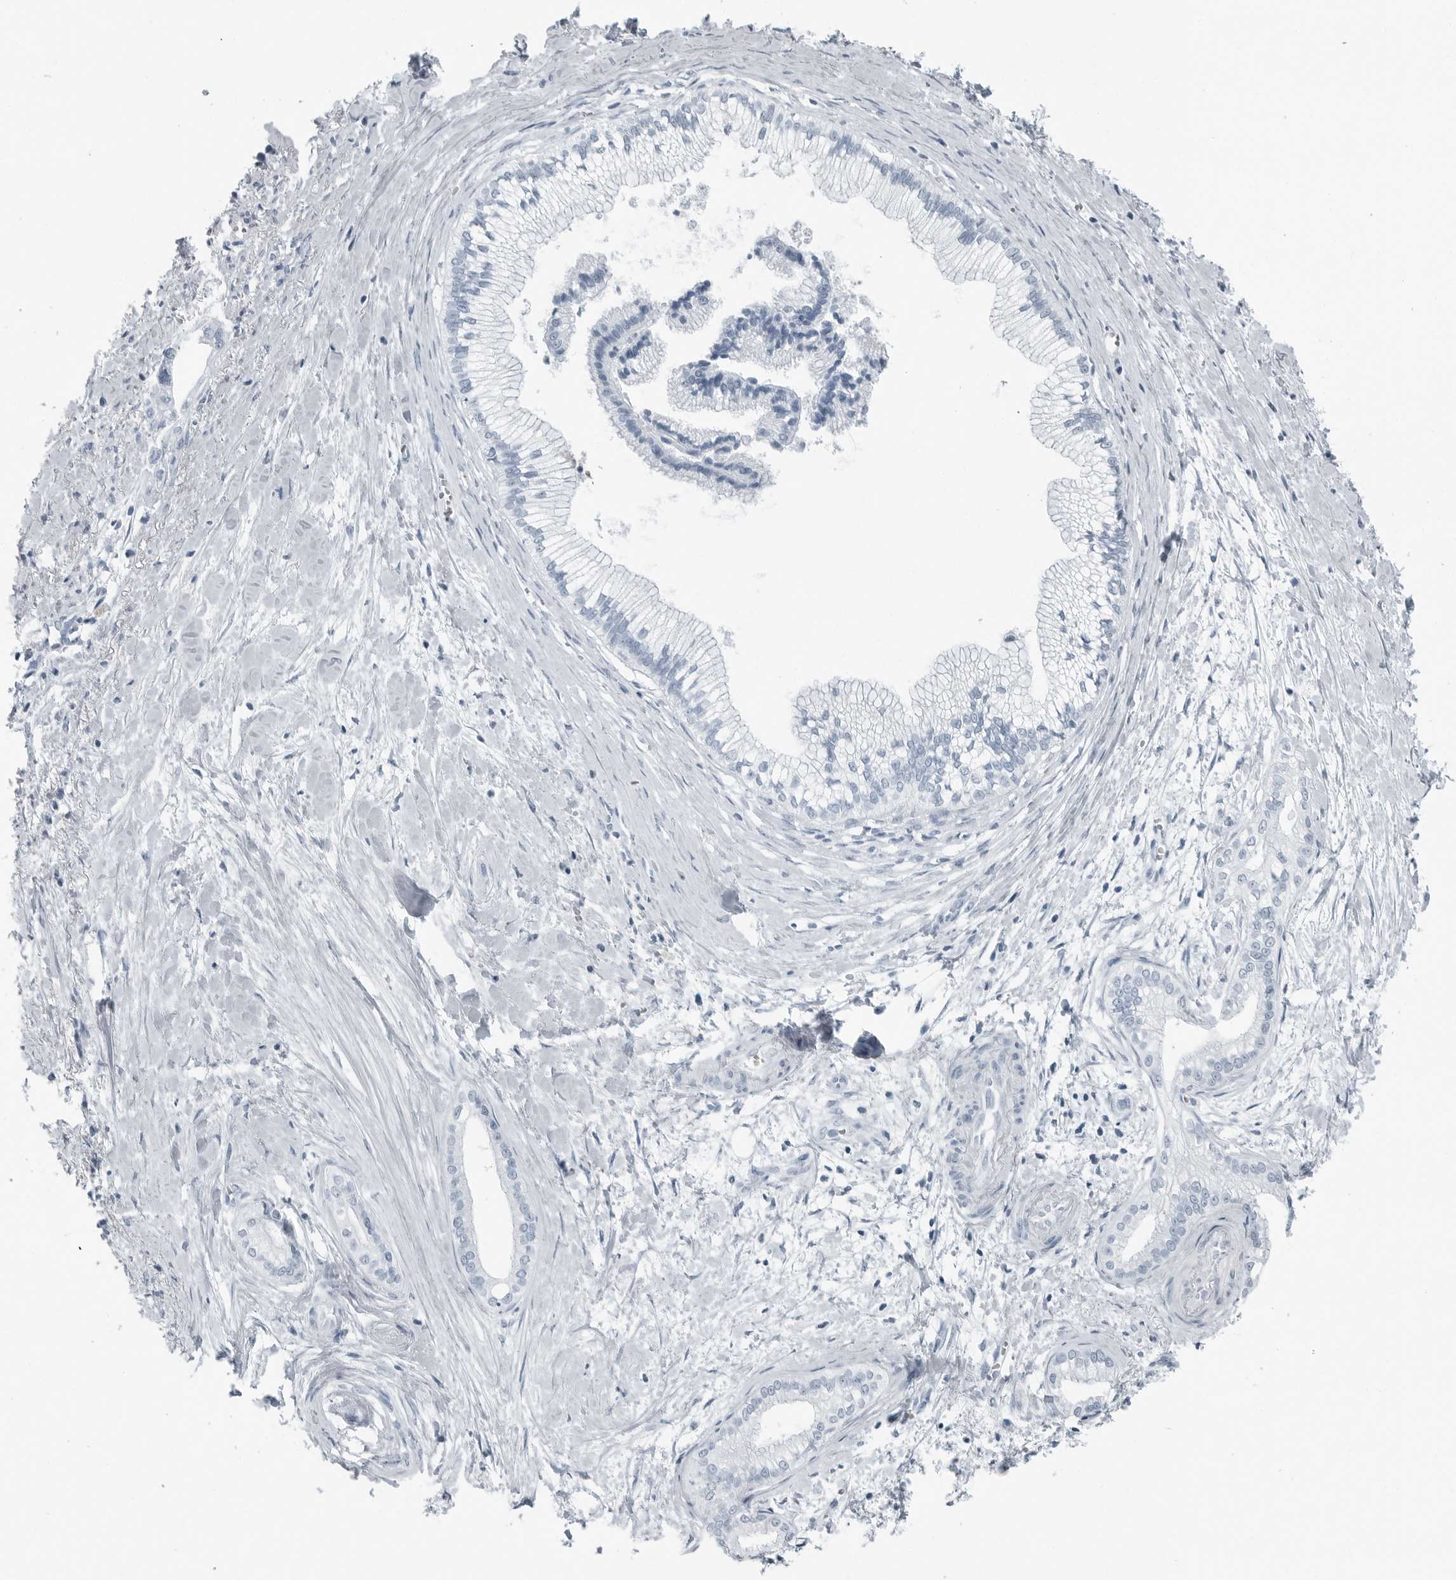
{"staining": {"intensity": "negative", "quantity": "none", "location": "none"}, "tissue": "pancreatic cancer", "cell_type": "Tumor cells", "image_type": "cancer", "snomed": [{"axis": "morphology", "description": "Adenocarcinoma, NOS"}, {"axis": "topography", "description": "Pancreas"}], "caption": "Pancreatic cancer stained for a protein using IHC displays no expression tumor cells.", "gene": "FABP6", "patient": {"sex": "male", "age": 68}}